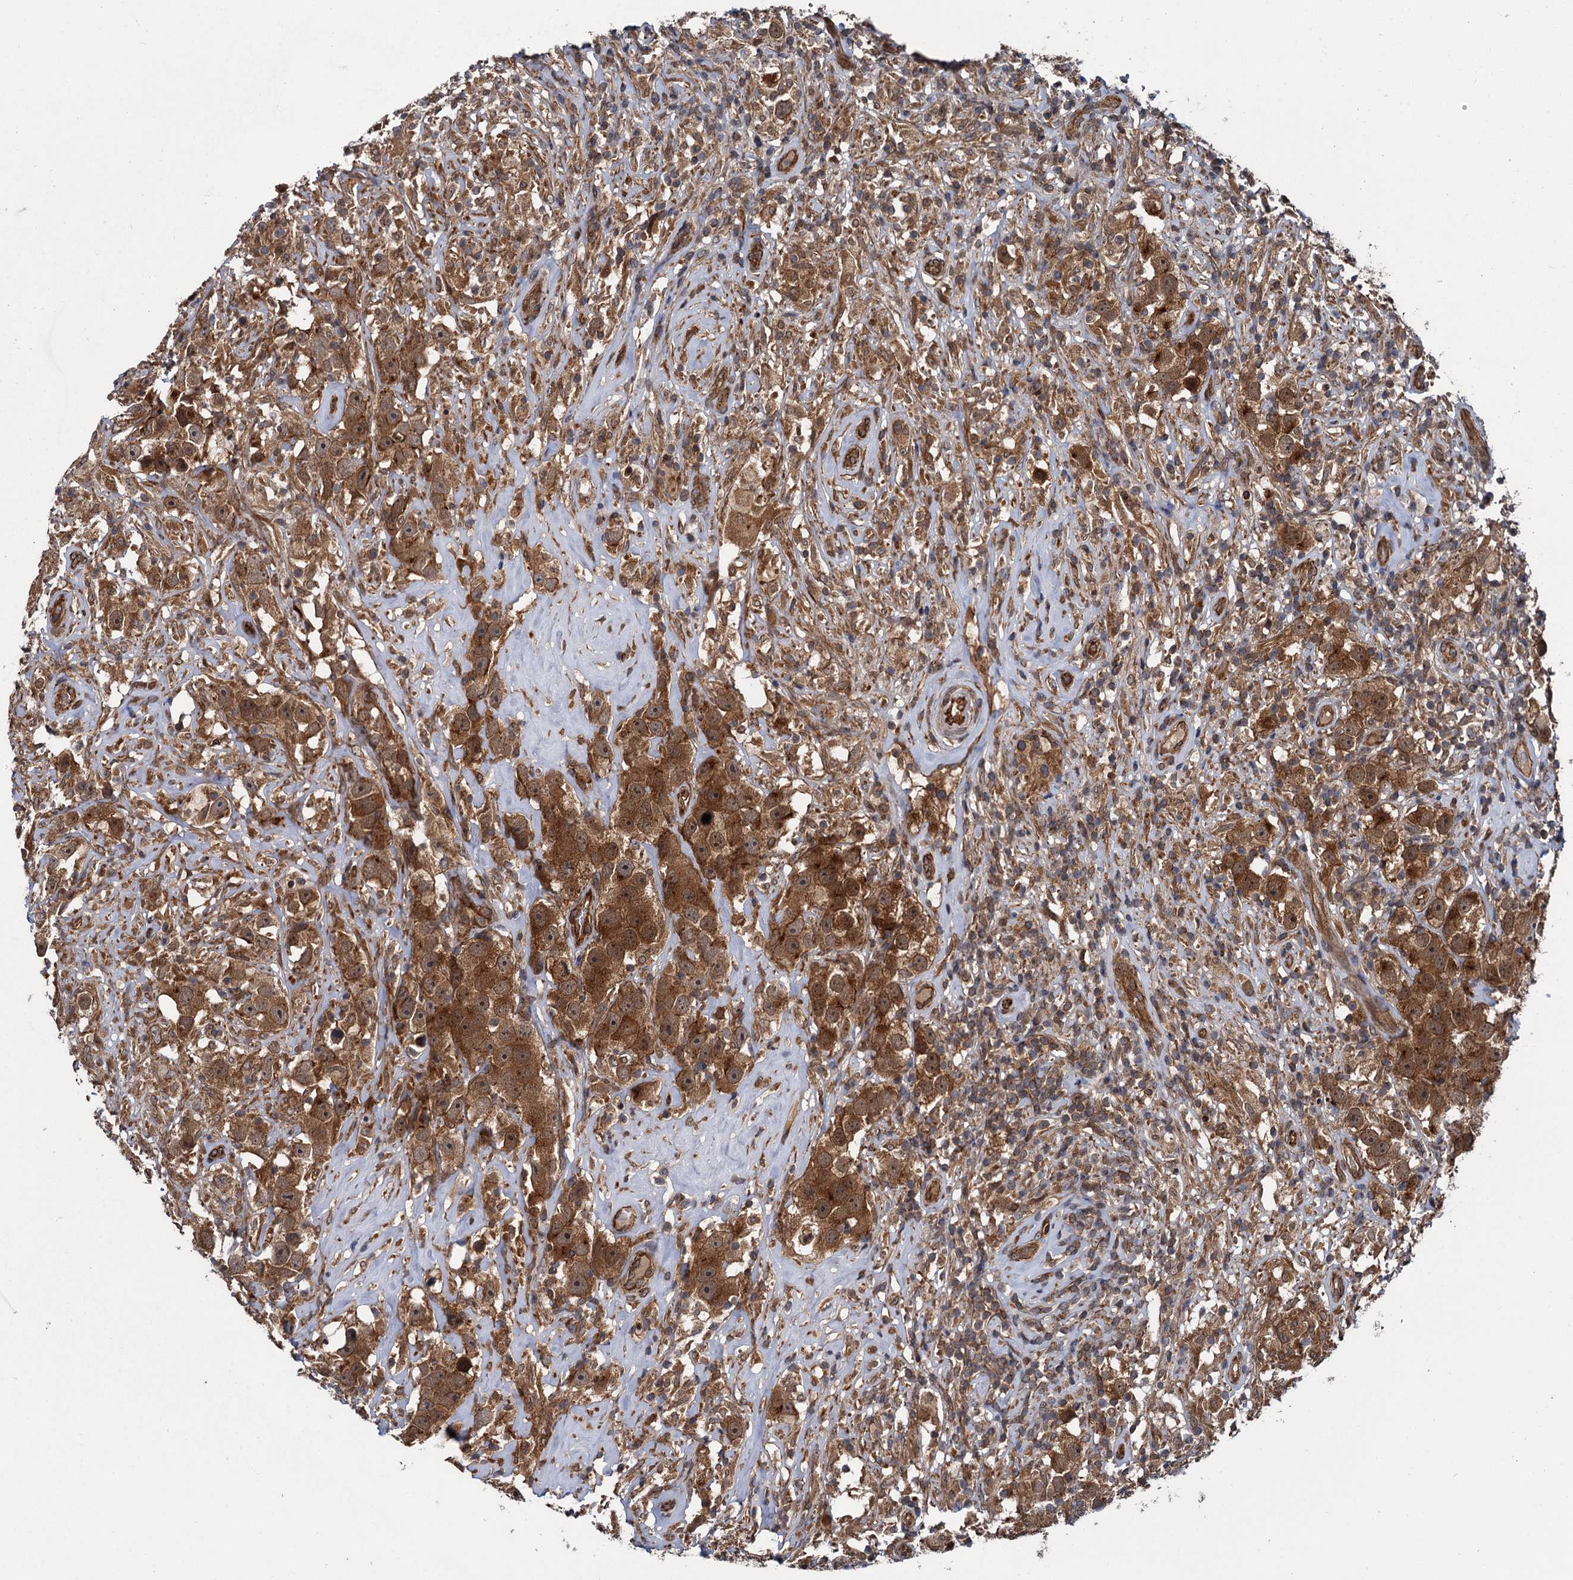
{"staining": {"intensity": "strong", "quantity": ">75%", "location": "cytoplasmic/membranous,nuclear"}, "tissue": "testis cancer", "cell_type": "Tumor cells", "image_type": "cancer", "snomed": [{"axis": "morphology", "description": "Seminoma, NOS"}, {"axis": "topography", "description": "Testis"}], "caption": "Protein staining by immunohistochemistry (IHC) displays strong cytoplasmic/membranous and nuclear staining in approximately >75% of tumor cells in testis cancer (seminoma).", "gene": "ZFYVE19", "patient": {"sex": "male", "age": 49}}